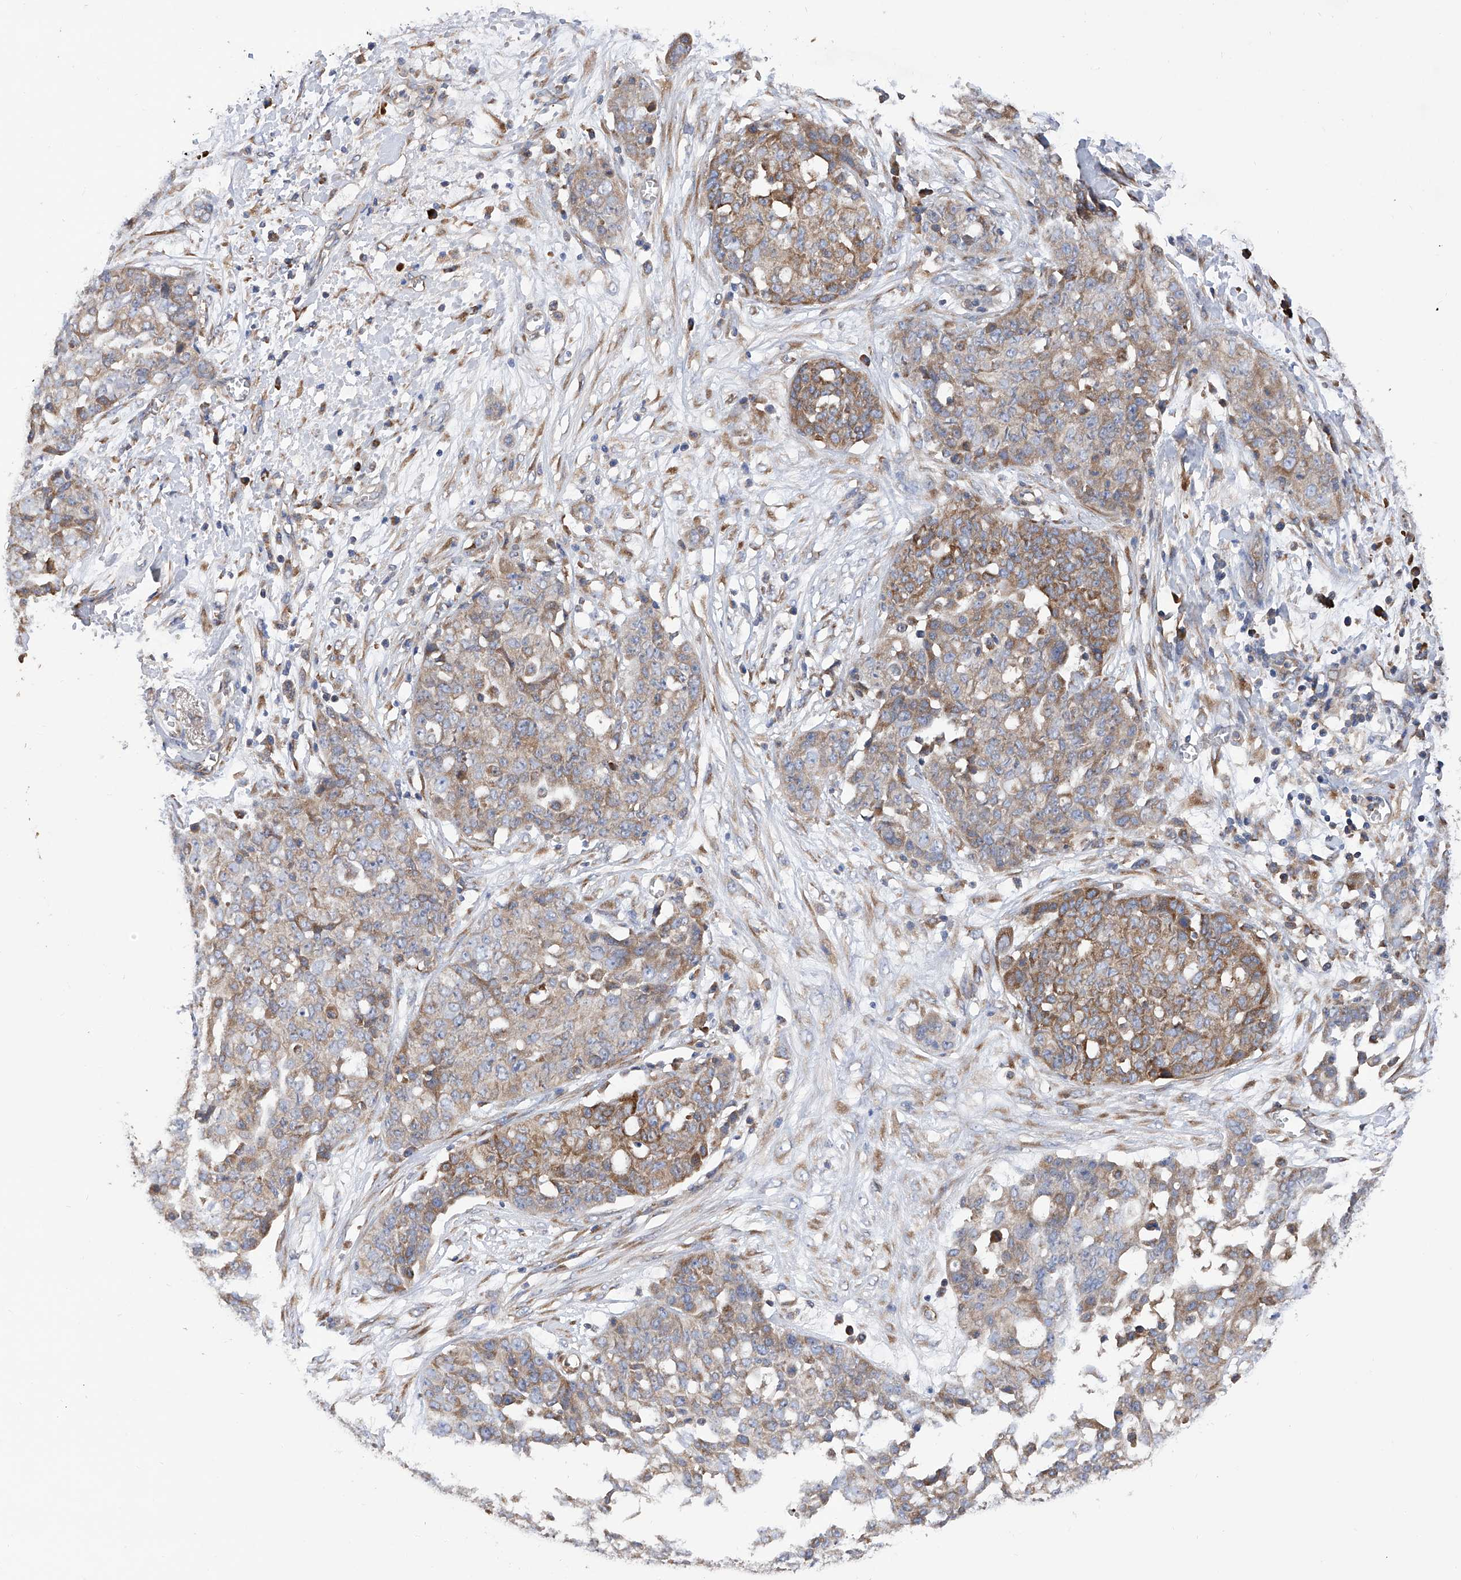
{"staining": {"intensity": "moderate", "quantity": ">75%", "location": "cytoplasmic/membranous"}, "tissue": "ovarian cancer", "cell_type": "Tumor cells", "image_type": "cancer", "snomed": [{"axis": "morphology", "description": "Cystadenocarcinoma, serous, NOS"}, {"axis": "topography", "description": "Soft tissue"}, {"axis": "topography", "description": "Ovary"}], "caption": "Immunohistochemistry histopathology image of neoplastic tissue: human ovarian serous cystadenocarcinoma stained using immunohistochemistry reveals medium levels of moderate protein expression localized specifically in the cytoplasmic/membranous of tumor cells, appearing as a cytoplasmic/membranous brown color.", "gene": "INPP5B", "patient": {"sex": "female", "age": 57}}